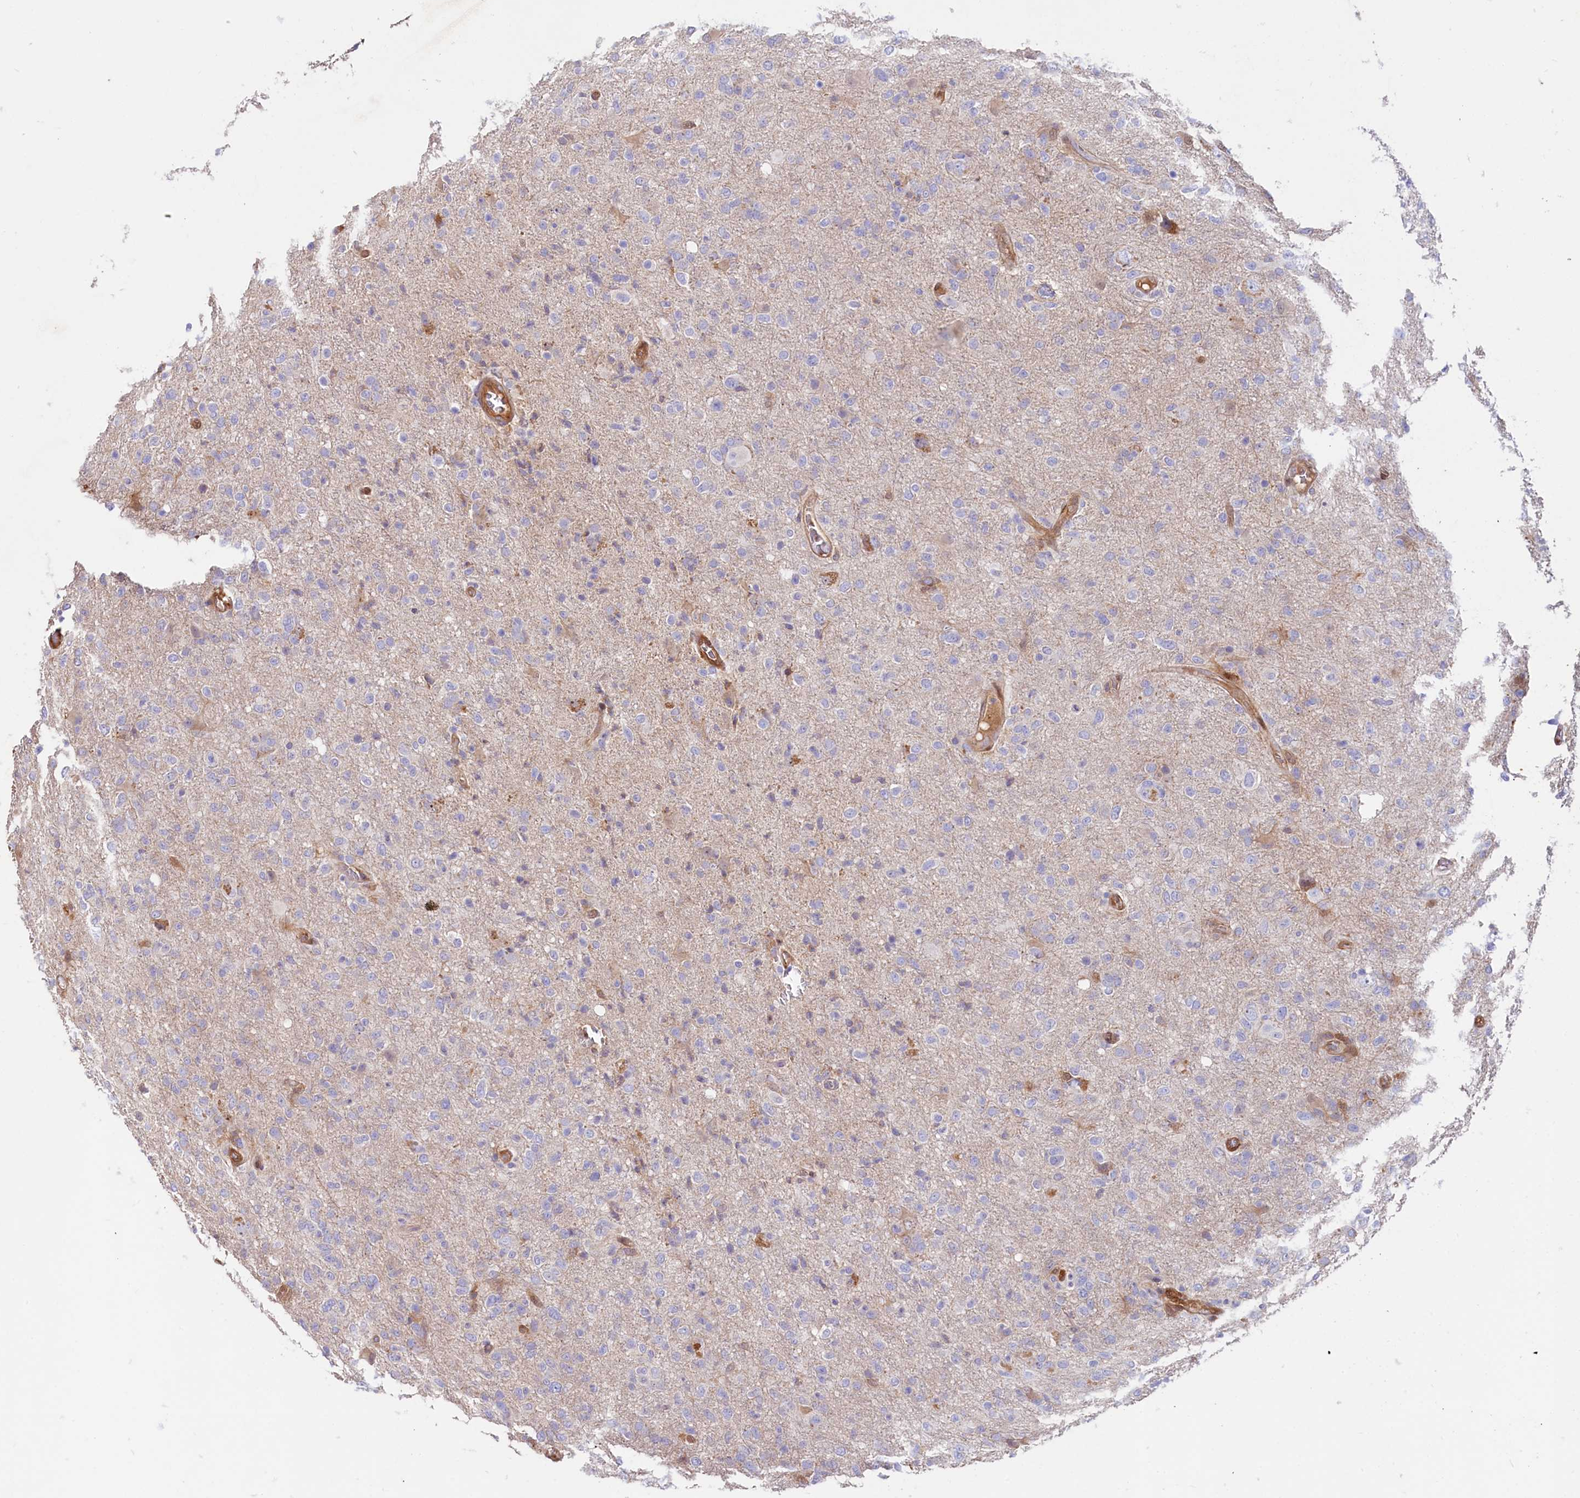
{"staining": {"intensity": "negative", "quantity": "none", "location": "none"}, "tissue": "glioma", "cell_type": "Tumor cells", "image_type": "cancer", "snomed": [{"axis": "morphology", "description": "Glioma, malignant, High grade"}, {"axis": "topography", "description": "Brain"}], "caption": "IHC histopathology image of neoplastic tissue: human malignant high-grade glioma stained with DAB (3,3'-diaminobenzidine) displays no significant protein positivity in tumor cells. The staining was performed using DAB (3,3'-diaminobenzidine) to visualize the protein expression in brown, while the nuclei were stained in blue with hematoxylin (Magnification: 20x).", "gene": "IL17RD", "patient": {"sex": "female", "age": 57}}